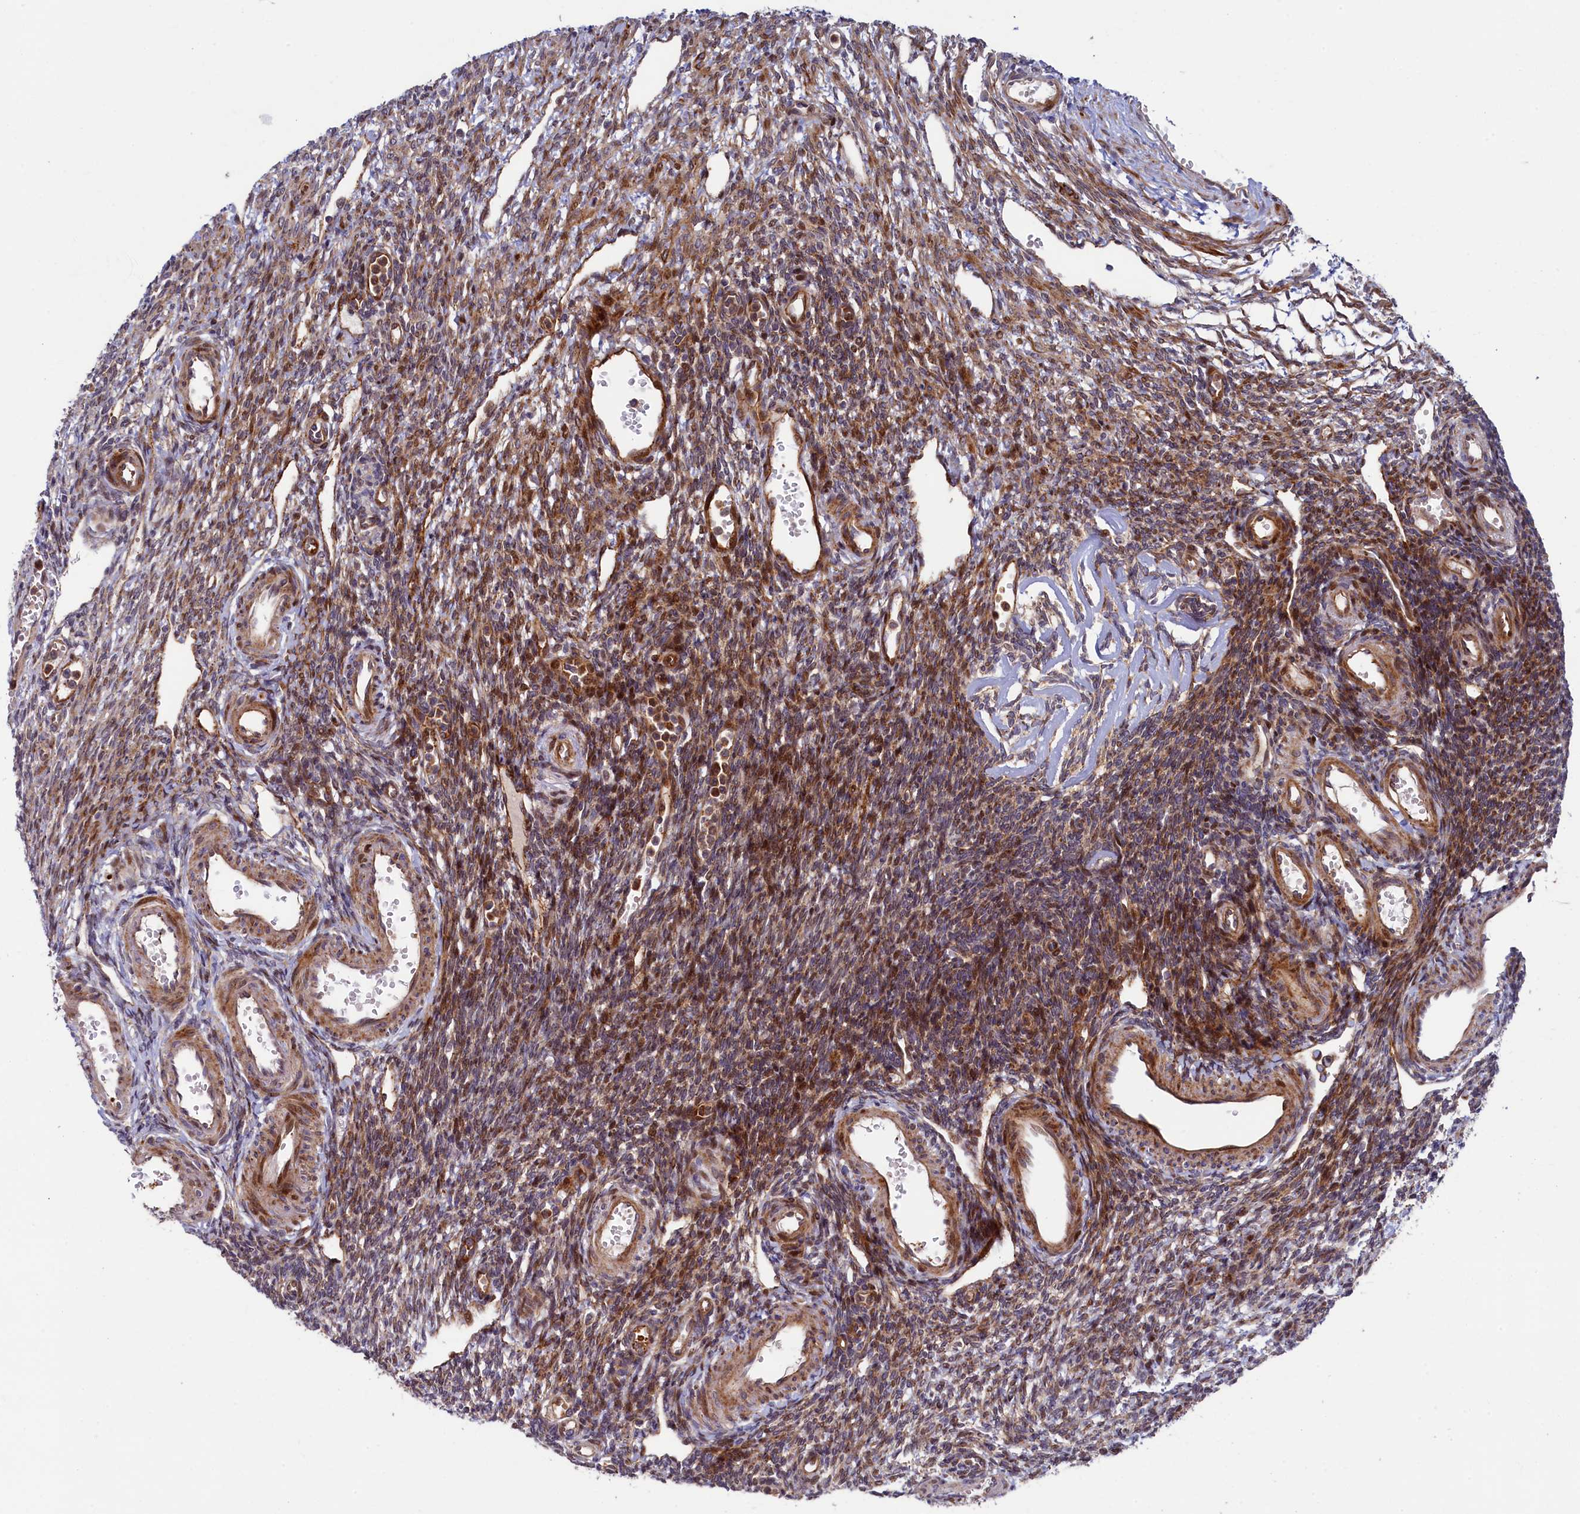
{"staining": {"intensity": "strong", "quantity": ">75%", "location": "cytoplasmic/membranous"}, "tissue": "ovary", "cell_type": "Follicle cells", "image_type": "normal", "snomed": [{"axis": "morphology", "description": "Normal tissue, NOS"}, {"axis": "morphology", "description": "Cyst, NOS"}, {"axis": "topography", "description": "Ovary"}], "caption": "Brown immunohistochemical staining in benign human ovary shows strong cytoplasmic/membranous expression in about >75% of follicle cells.", "gene": "PIK3C3", "patient": {"sex": "female", "age": 33}}